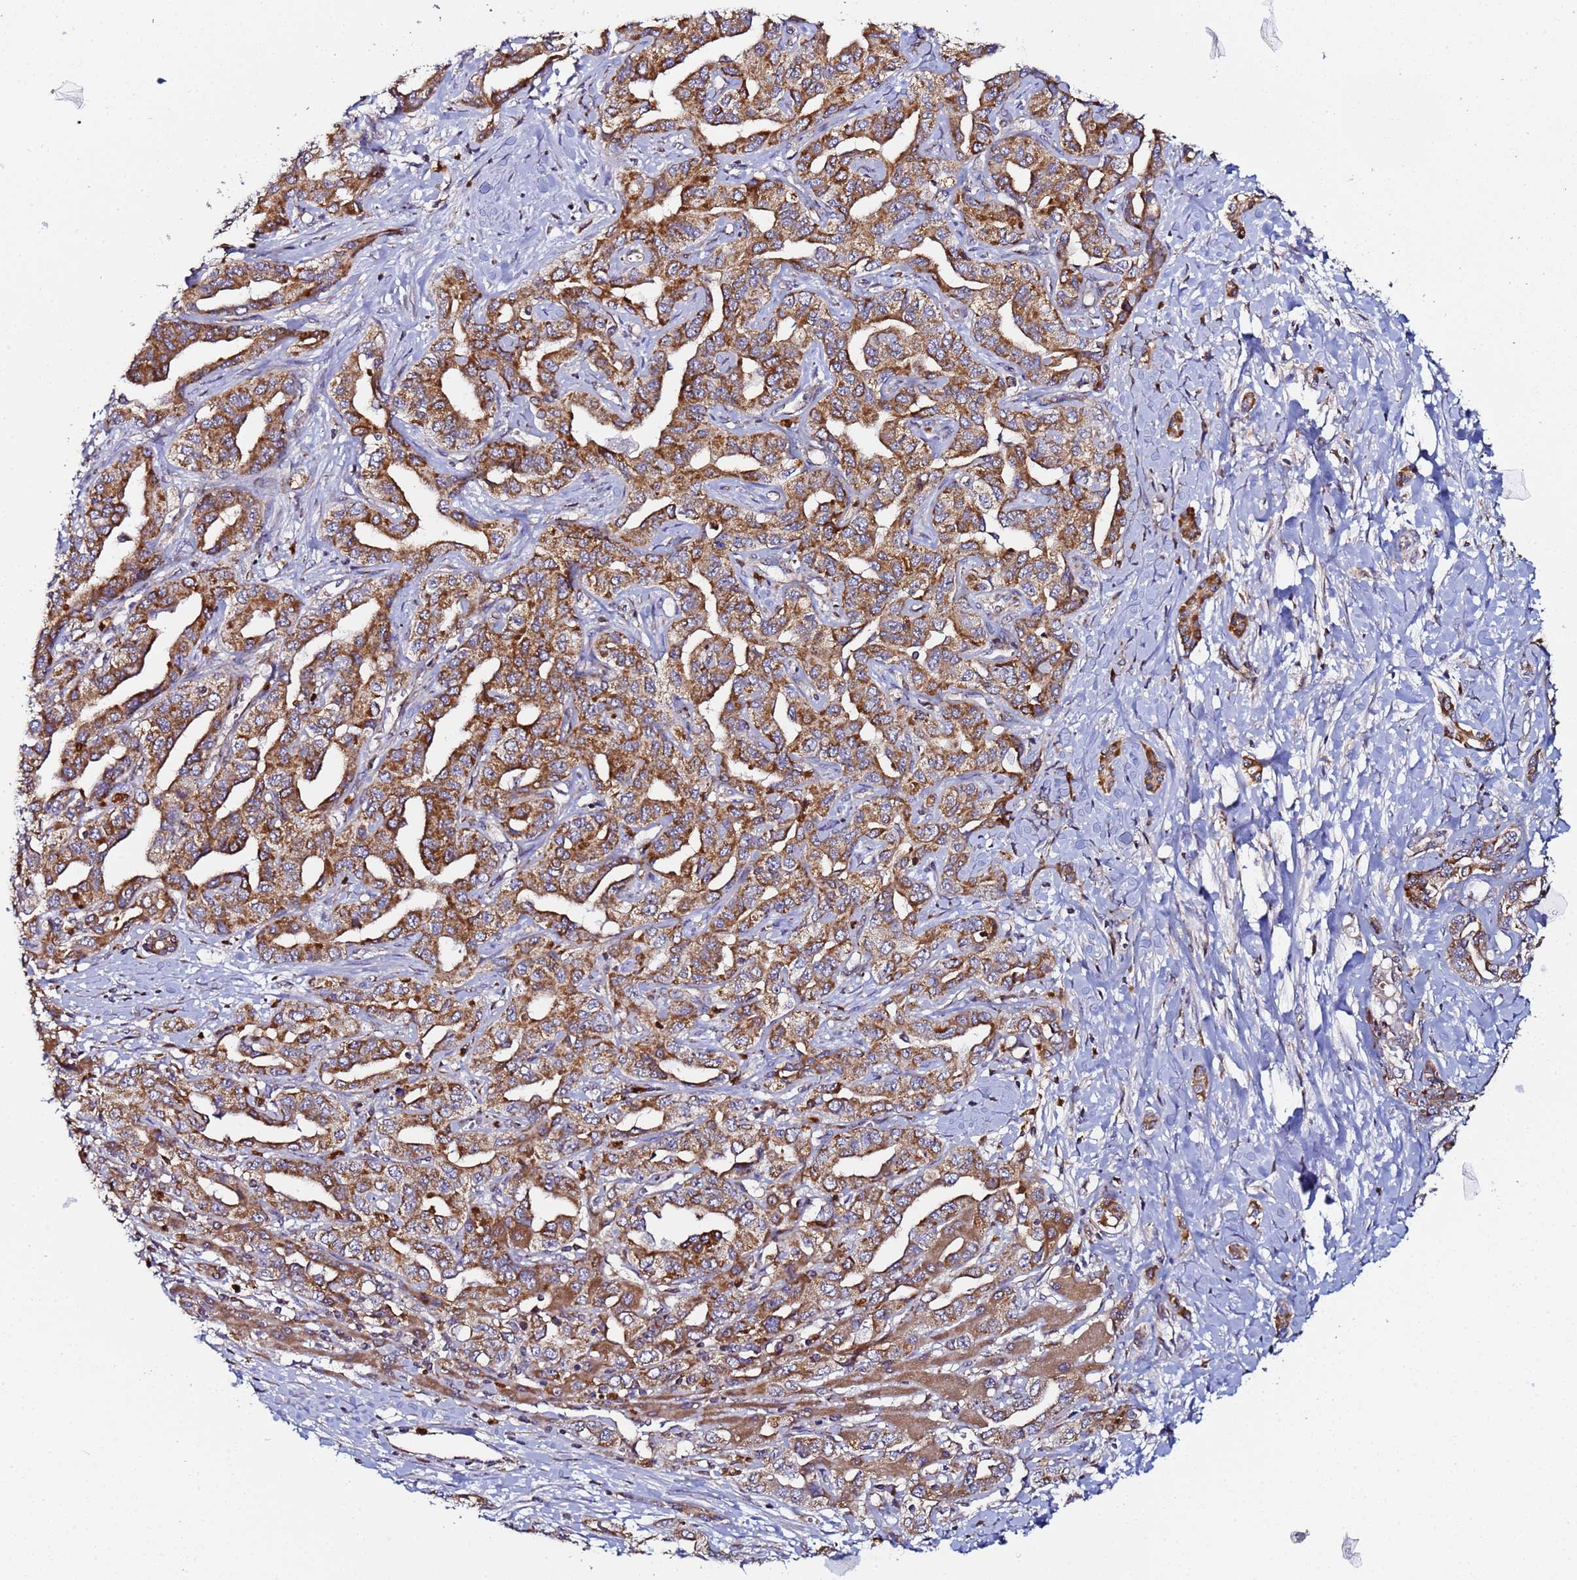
{"staining": {"intensity": "moderate", "quantity": ">75%", "location": "cytoplasmic/membranous"}, "tissue": "liver cancer", "cell_type": "Tumor cells", "image_type": "cancer", "snomed": [{"axis": "morphology", "description": "Cholangiocarcinoma"}, {"axis": "topography", "description": "Liver"}], "caption": "An immunohistochemistry (IHC) image of tumor tissue is shown. Protein staining in brown labels moderate cytoplasmic/membranous positivity in liver cancer within tumor cells. The protein of interest is shown in brown color, while the nuclei are stained blue.", "gene": "CCDC127", "patient": {"sex": "male", "age": 59}}